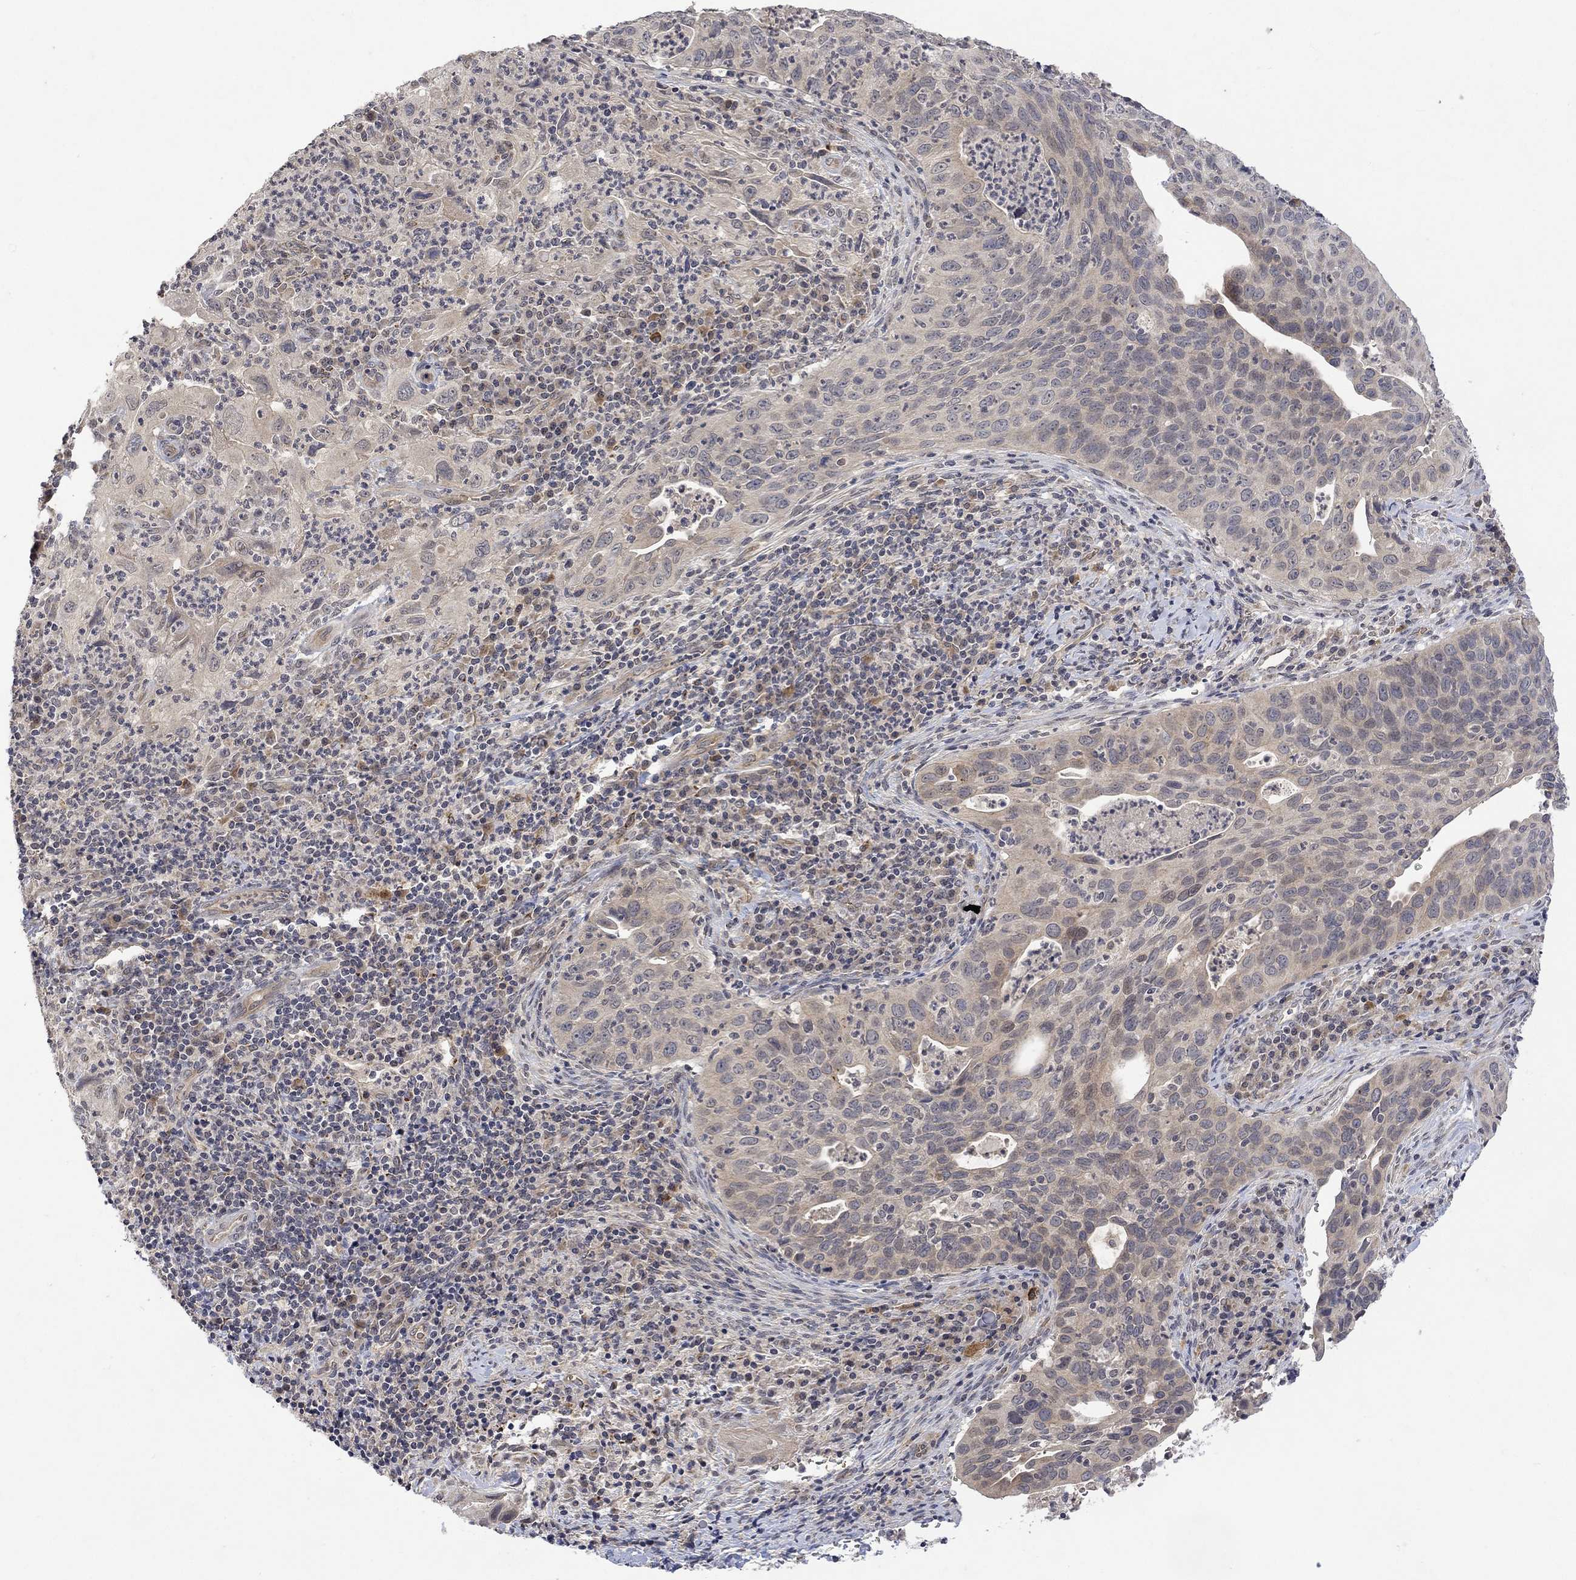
{"staining": {"intensity": "weak", "quantity": "<25%", "location": "cytoplasmic/membranous"}, "tissue": "cervical cancer", "cell_type": "Tumor cells", "image_type": "cancer", "snomed": [{"axis": "morphology", "description": "Squamous cell carcinoma, NOS"}, {"axis": "topography", "description": "Cervix"}], "caption": "A high-resolution image shows IHC staining of cervical squamous cell carcinoma, which exhibits no significant staining in tumor cells.", "gene": "GRIN2D", "patient": {"sex": "female", "age": 26}}